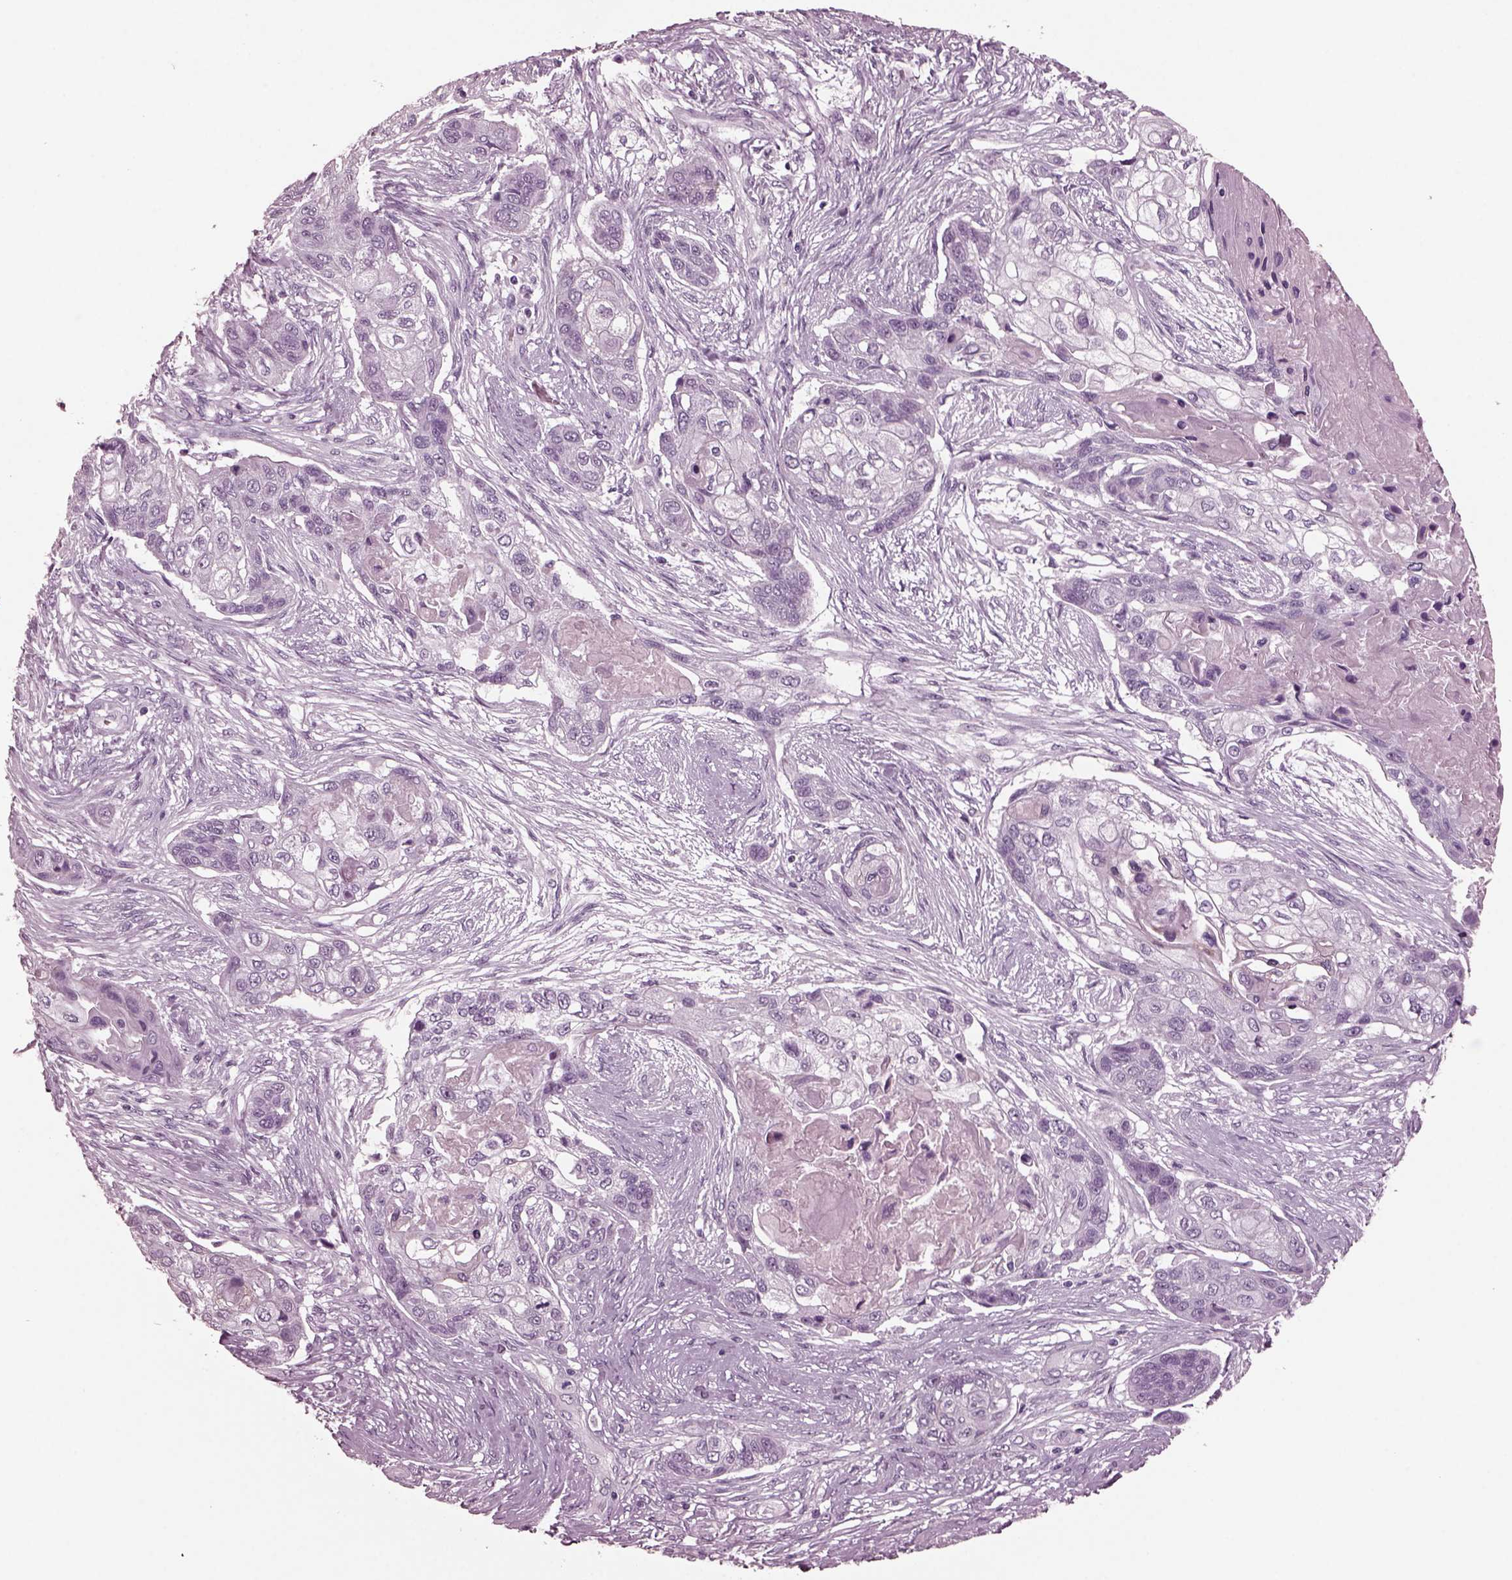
{"staining": {"intensity": "negative", "quantity": "none", "location": "none"}, "tissue": "lung cancer", "cell_type": "Tumor cells", "image_type": "cancer", "snomed": [{"axis": "morphology", "description": "Squamous cell carcinoma, NOS"}, {"axis": "topography", "description": "Lung"}], "caption": "DAB (3,3'-diaminobenzidine) immunohistochemical staining of human lung squamous cell carcinoma displays no significant expression in tumor cells. (Brightfield microscopy of DAB (3,3'-diaminobenzidine) immunohistochemistry (IHC) at high magnification).", "gene": "MIB2", "patient": {"sex": "male", "age": 69}}